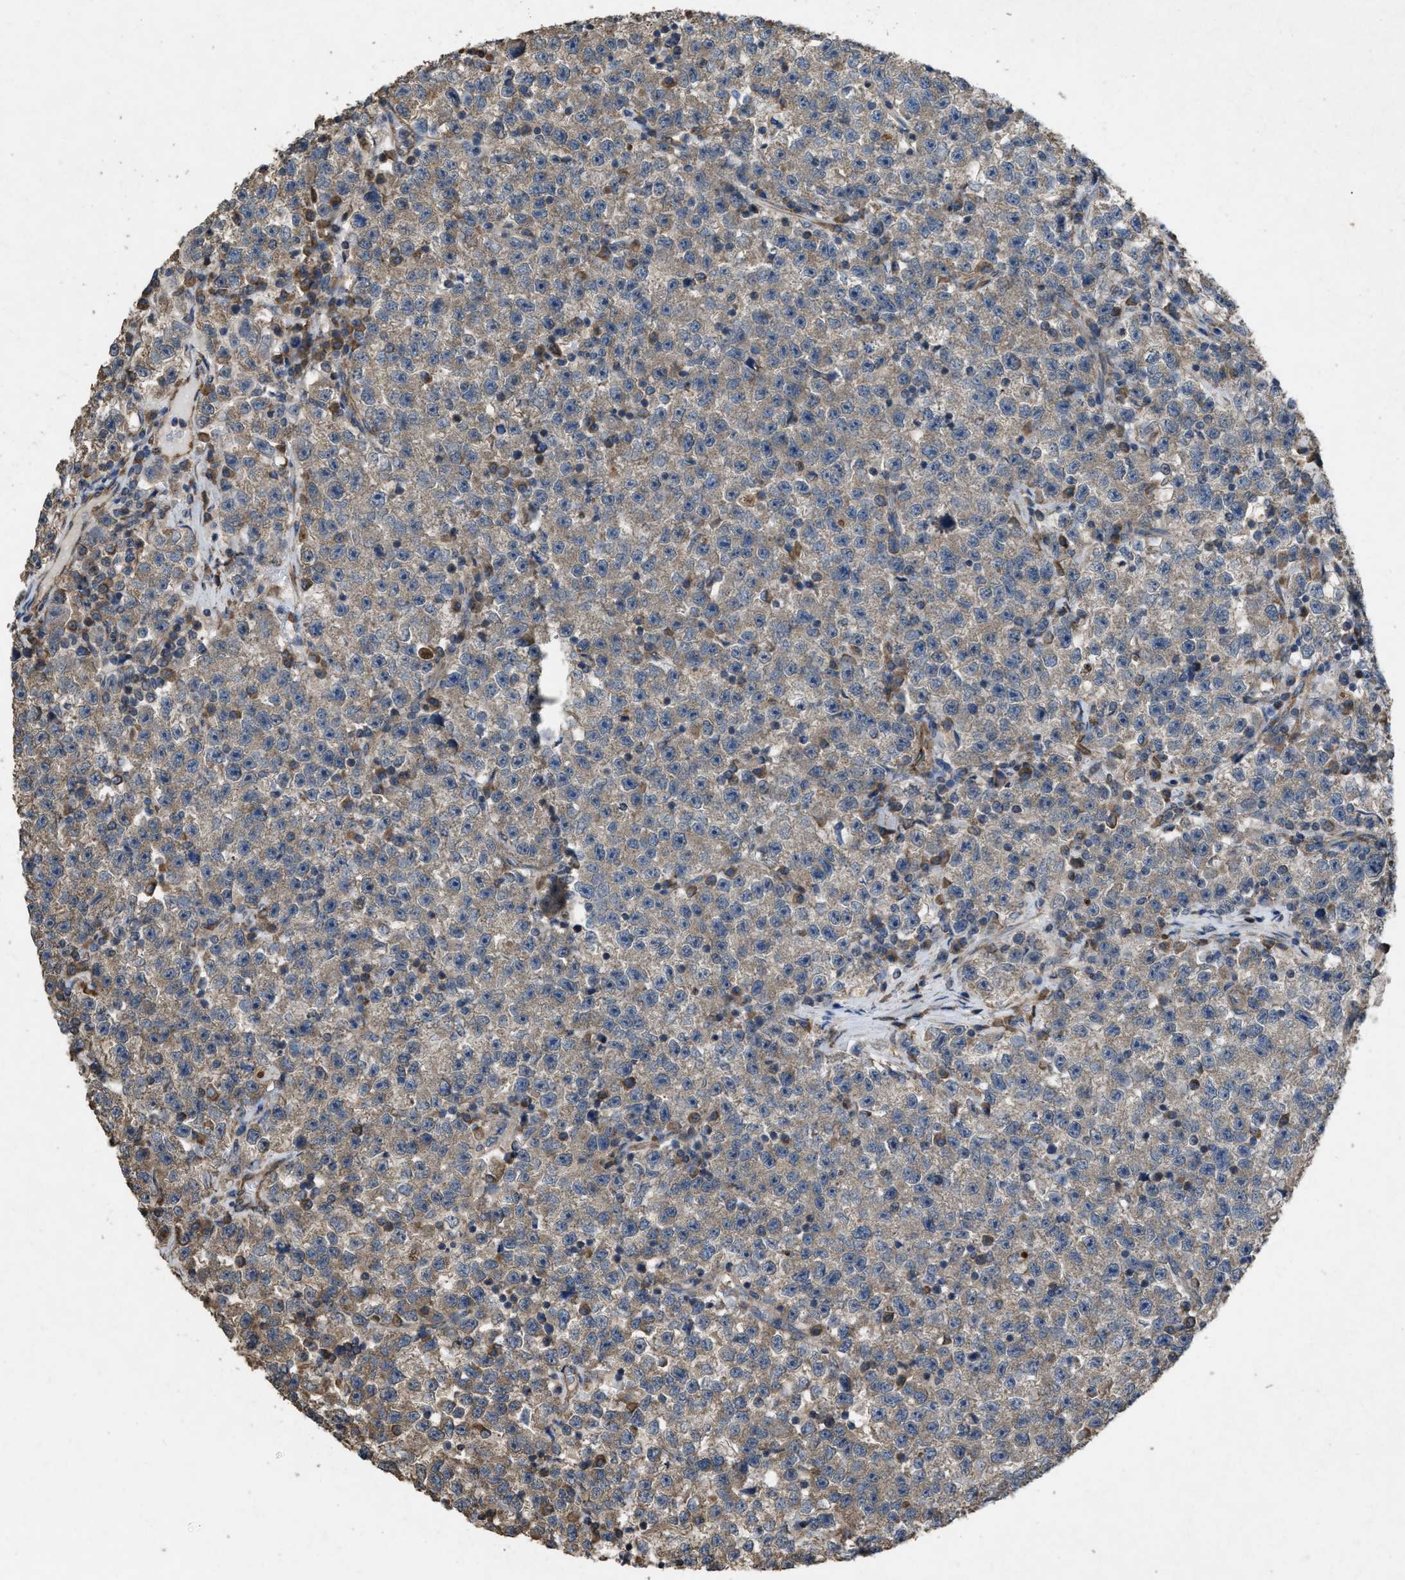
{"staining": {"intensity": "weak", "quantity": ">75%", "location": "cytoplasmic/membranous"}, "tissue": "testis cancer", "cell_type": "Tumor cells", "image_type": "cancer", "snomed": [{"axis": "morphology", "description": "Seminoma, NOS"}, {"axis": "topography", "description": "Testis"}], "caption": "Protein expression analysis of seminoma (testis) demonstrates weak cytoplasmic/membranous positivity in about >75% of tumor cells.", "gene": "ARL6", "patient": {"sex": "male", "age": 22}}